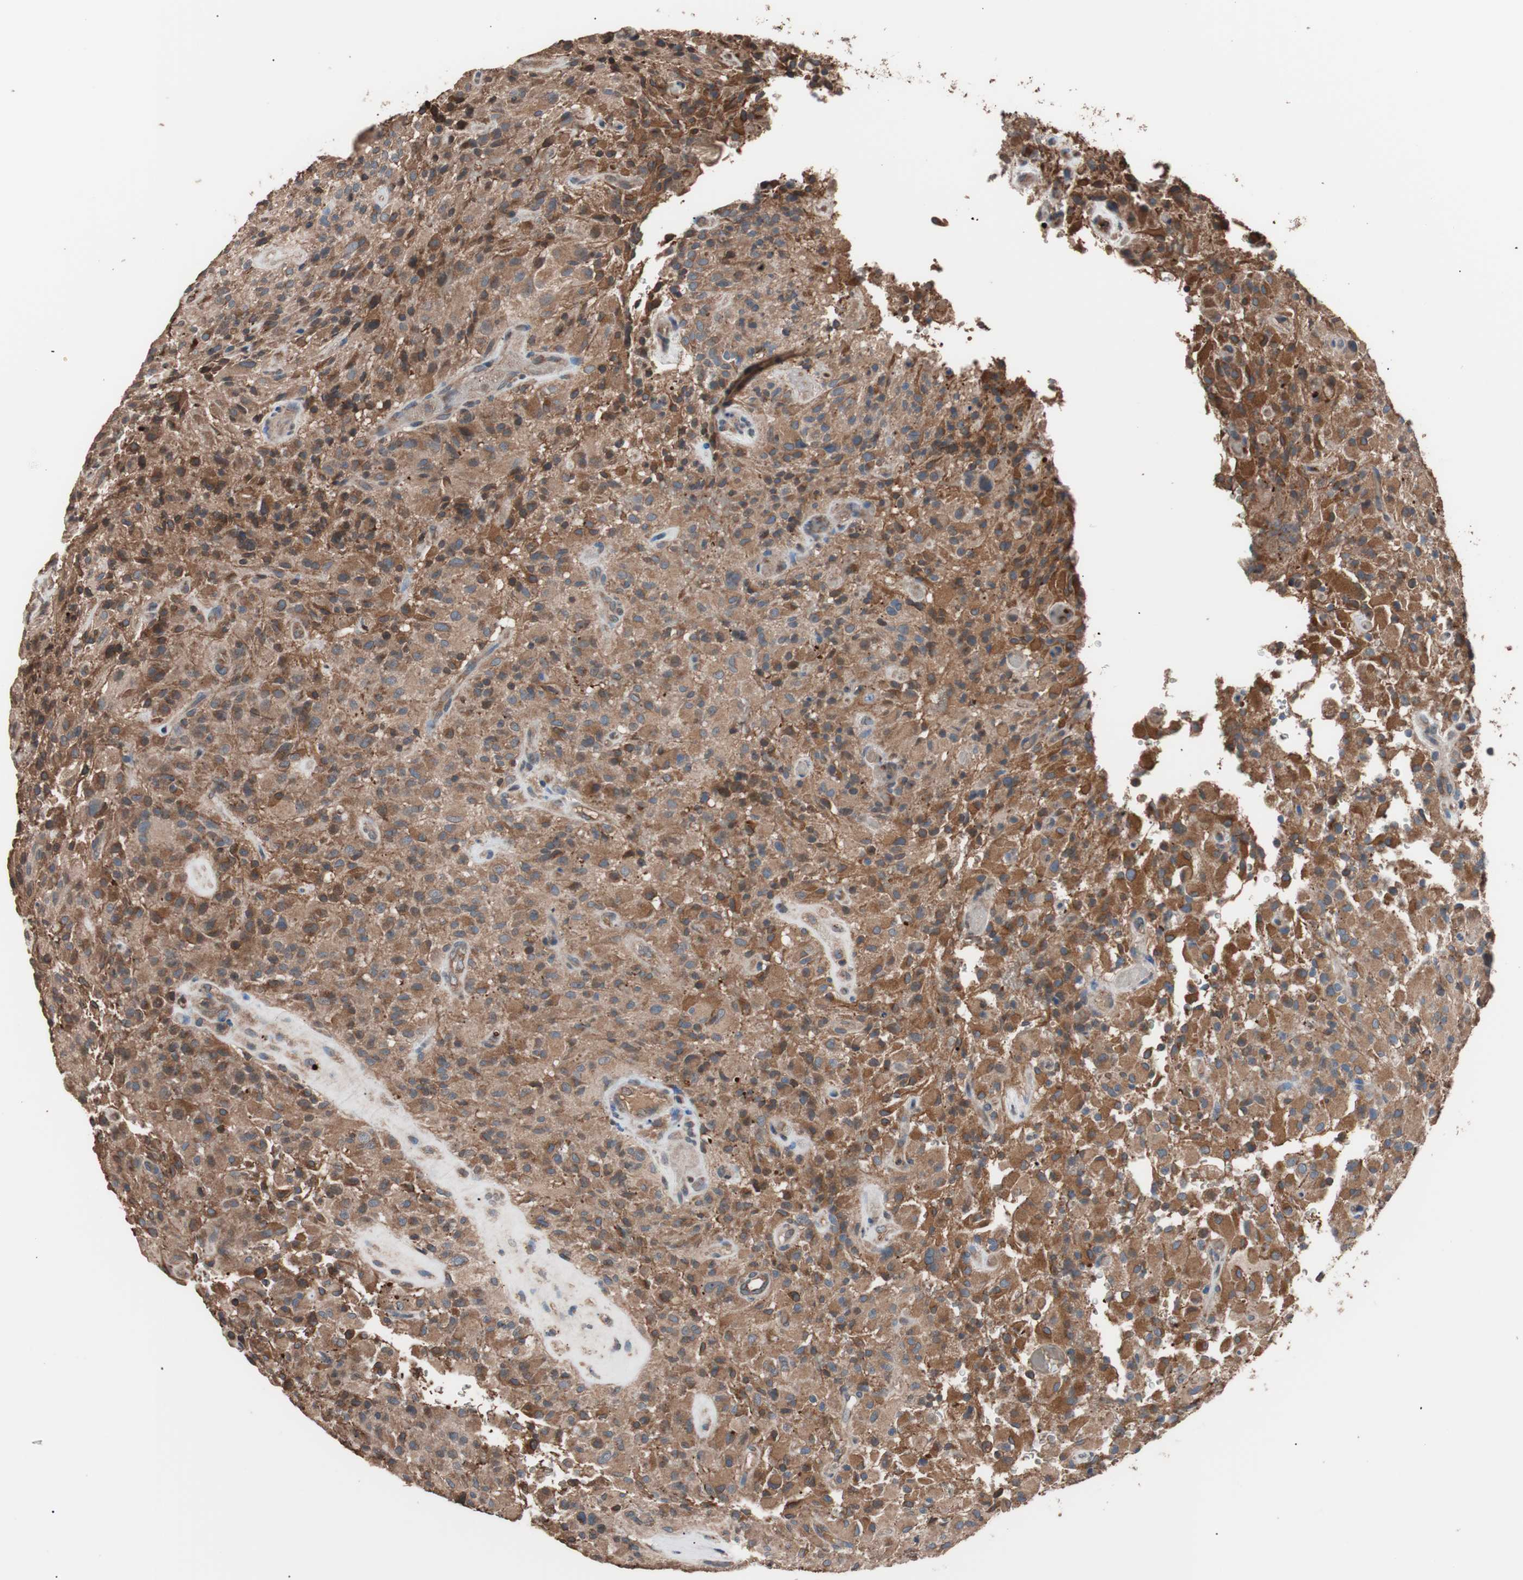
{"staining": {"intensity": "moderate", "quantity": ">75%", "location": "cytoplasmic/membranous"}, "tissue": "glioma", "cell_type": "Tumor cells", "image_type": "cancer", "snomed": [{"axis": "morphology", "description": "Glioma, malignant, High grade"}, {"axis": "topography", "description": "Brain"}], "caption": "Immunohistochemistry (DAB (3,3'-diaminobenzidine)) staining of malignant high-grade glioma reveals moderate cytoplasmic/membranous protein positivity in about >75% of tumor cells.", "gene": "GLYCTK", "patient": {"sex": "male", "age": 71}}